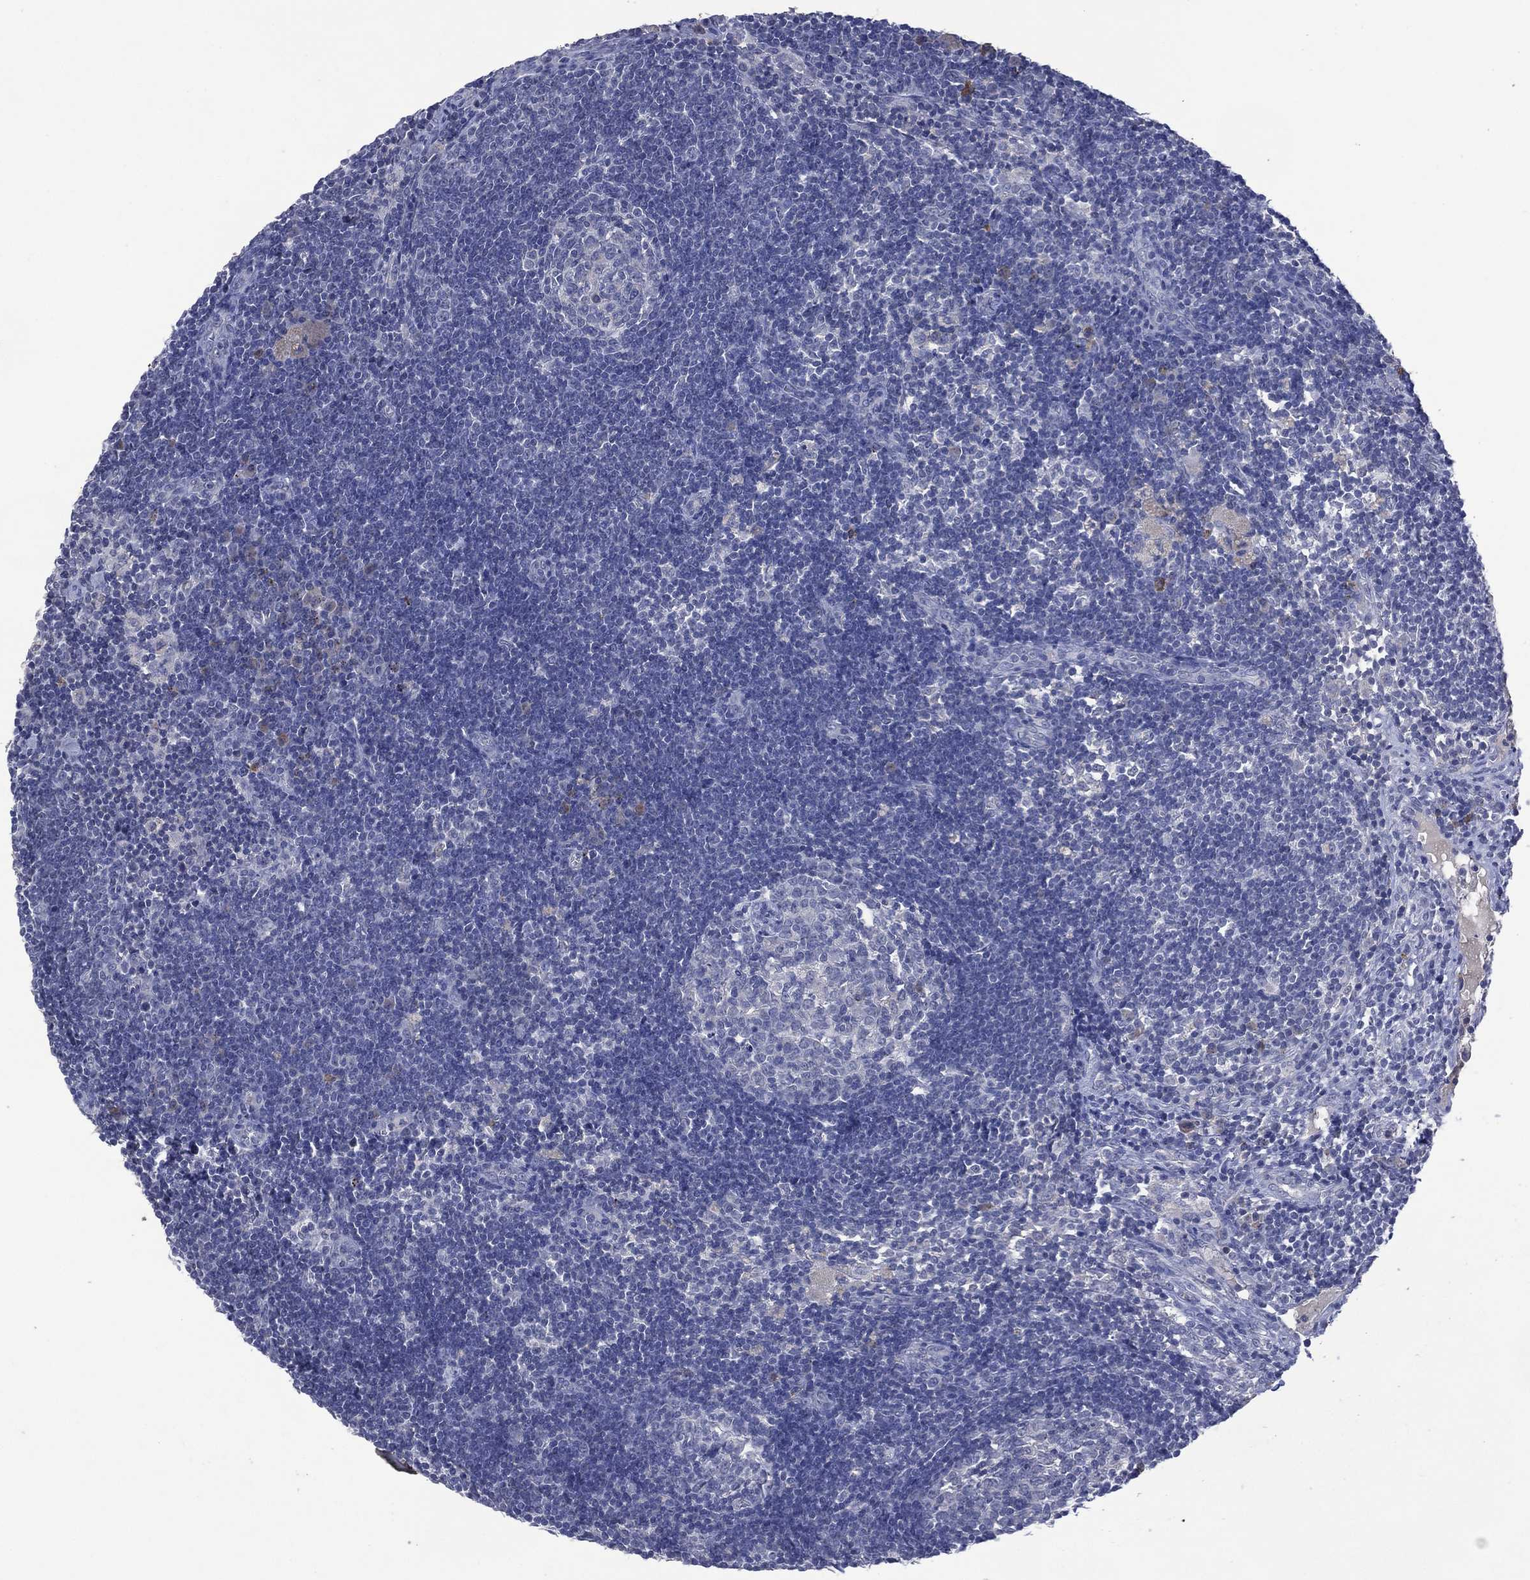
{"staining": {"intensity": "negative", "quantity": "none", "location": "none"}, "tissue": "lymph node", "cell_type": "Germinal center cells", "image_type": "normal", "snomed": [{"axis": "morphology", "description": "Normal tissue, NOS"}, {"axis": "morphology", "description": "Adenocarcinoma, NOS"}, {"axis": "topography", "description": "Lymph node"}, {"axis": "topography", "description": "Pancreas"}], "caption": "IHC histopathology image of unremarkable lymph node: human lymph node stained with DAB reveals no significant protein positivity in germinal center cells. (Stains: DAB IHC with hematoxylin counter stain, Microscopy: brightfield microscopy at high magnification).", "gene": "ASB10", "patient": {"sex": "female", "age": 58}}